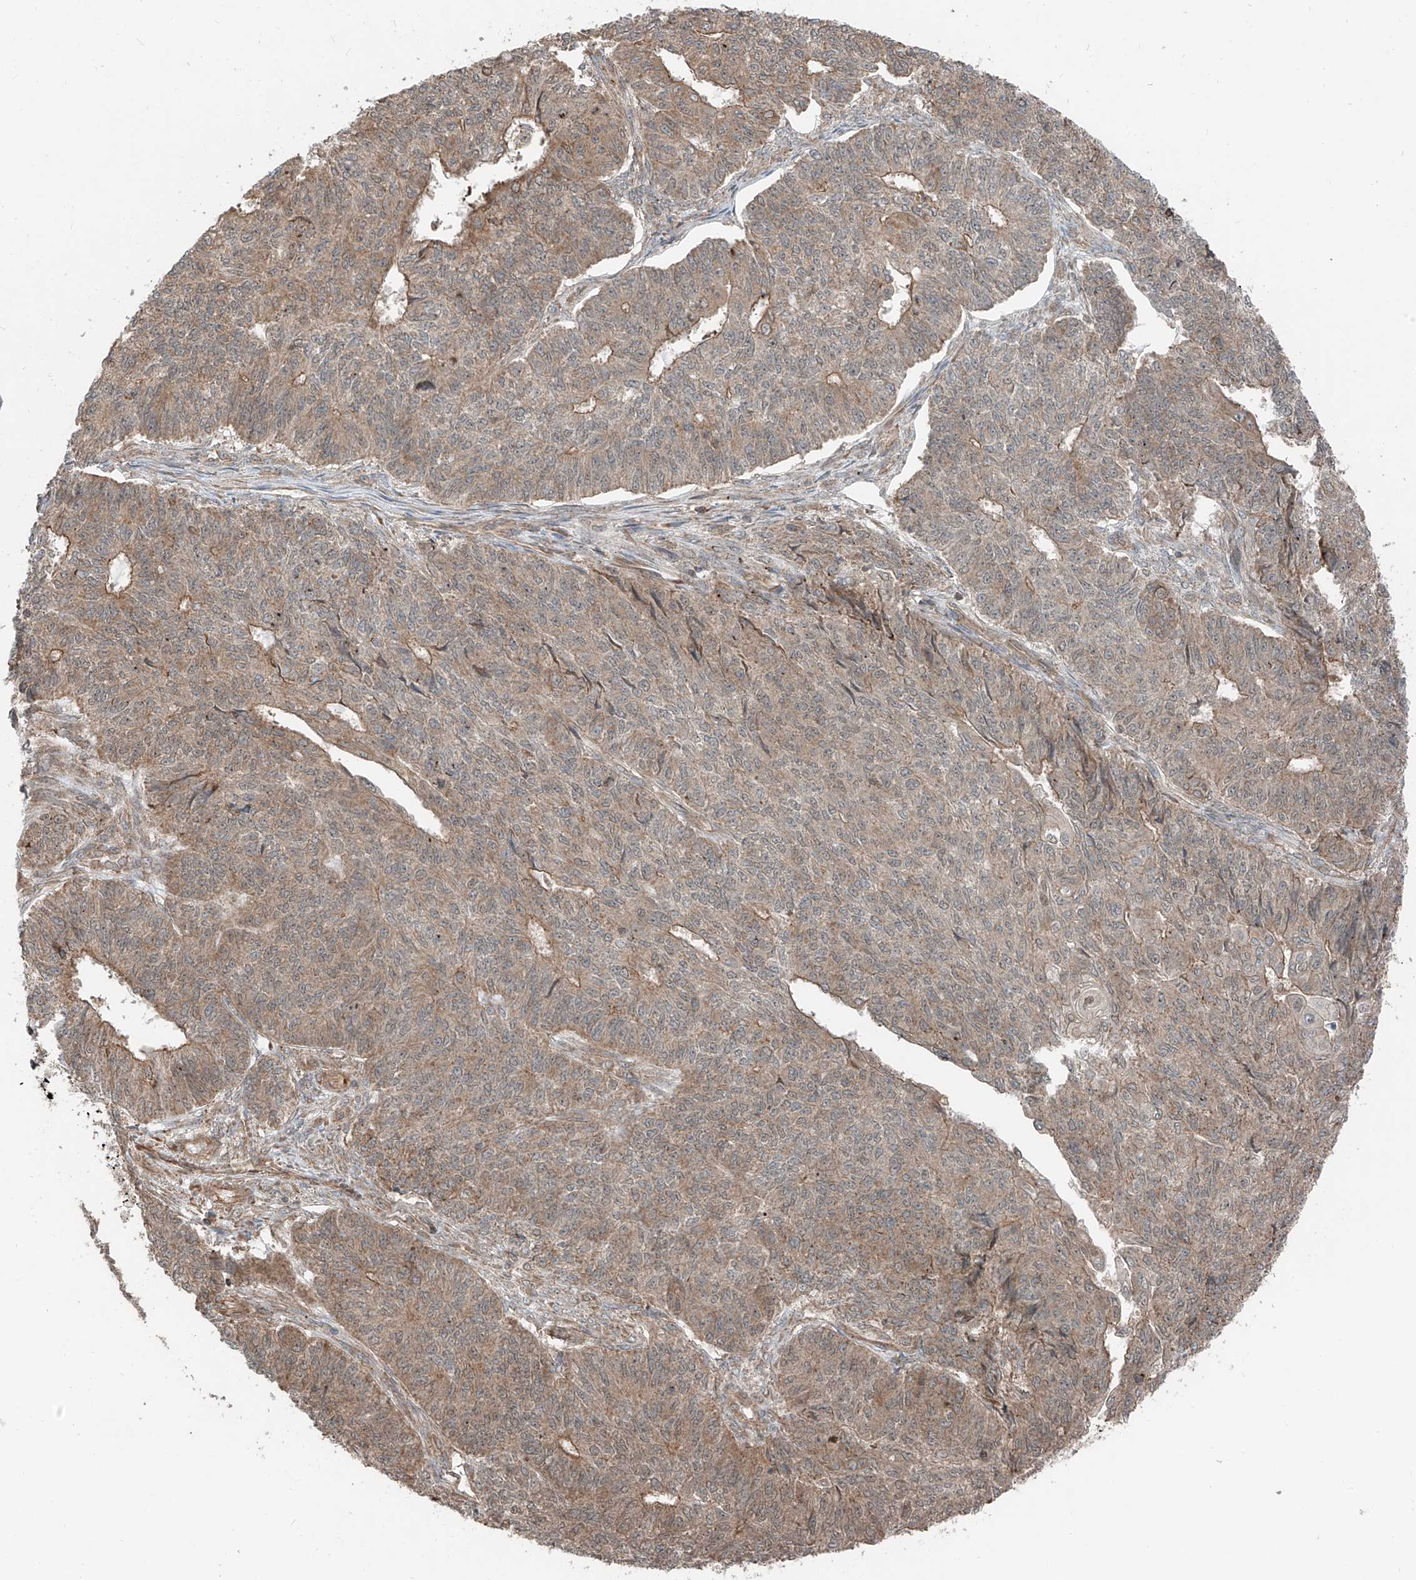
{"staining": {"intensity": "moderate", "quantity": ">75%", "location": "cytoplasmic/membranous"}, "tissue": "endometrial cancer", "cell_type": "Tumor cells", "image_type": "cancer", "snomed": [{"axis": "morphology", "description": "Adenocarcinoma, NOS"}, {"axis": "topography", "description": "Endometrium"}], "caption": "This is an image of immunohistochemistry staining of adenocarcinoma (endometrial), which shows moderate staining in the cytoplasmic/membranous of tumor cells.", "gene": "CEP162", "patient": {"sex": "female", "age": 32}}